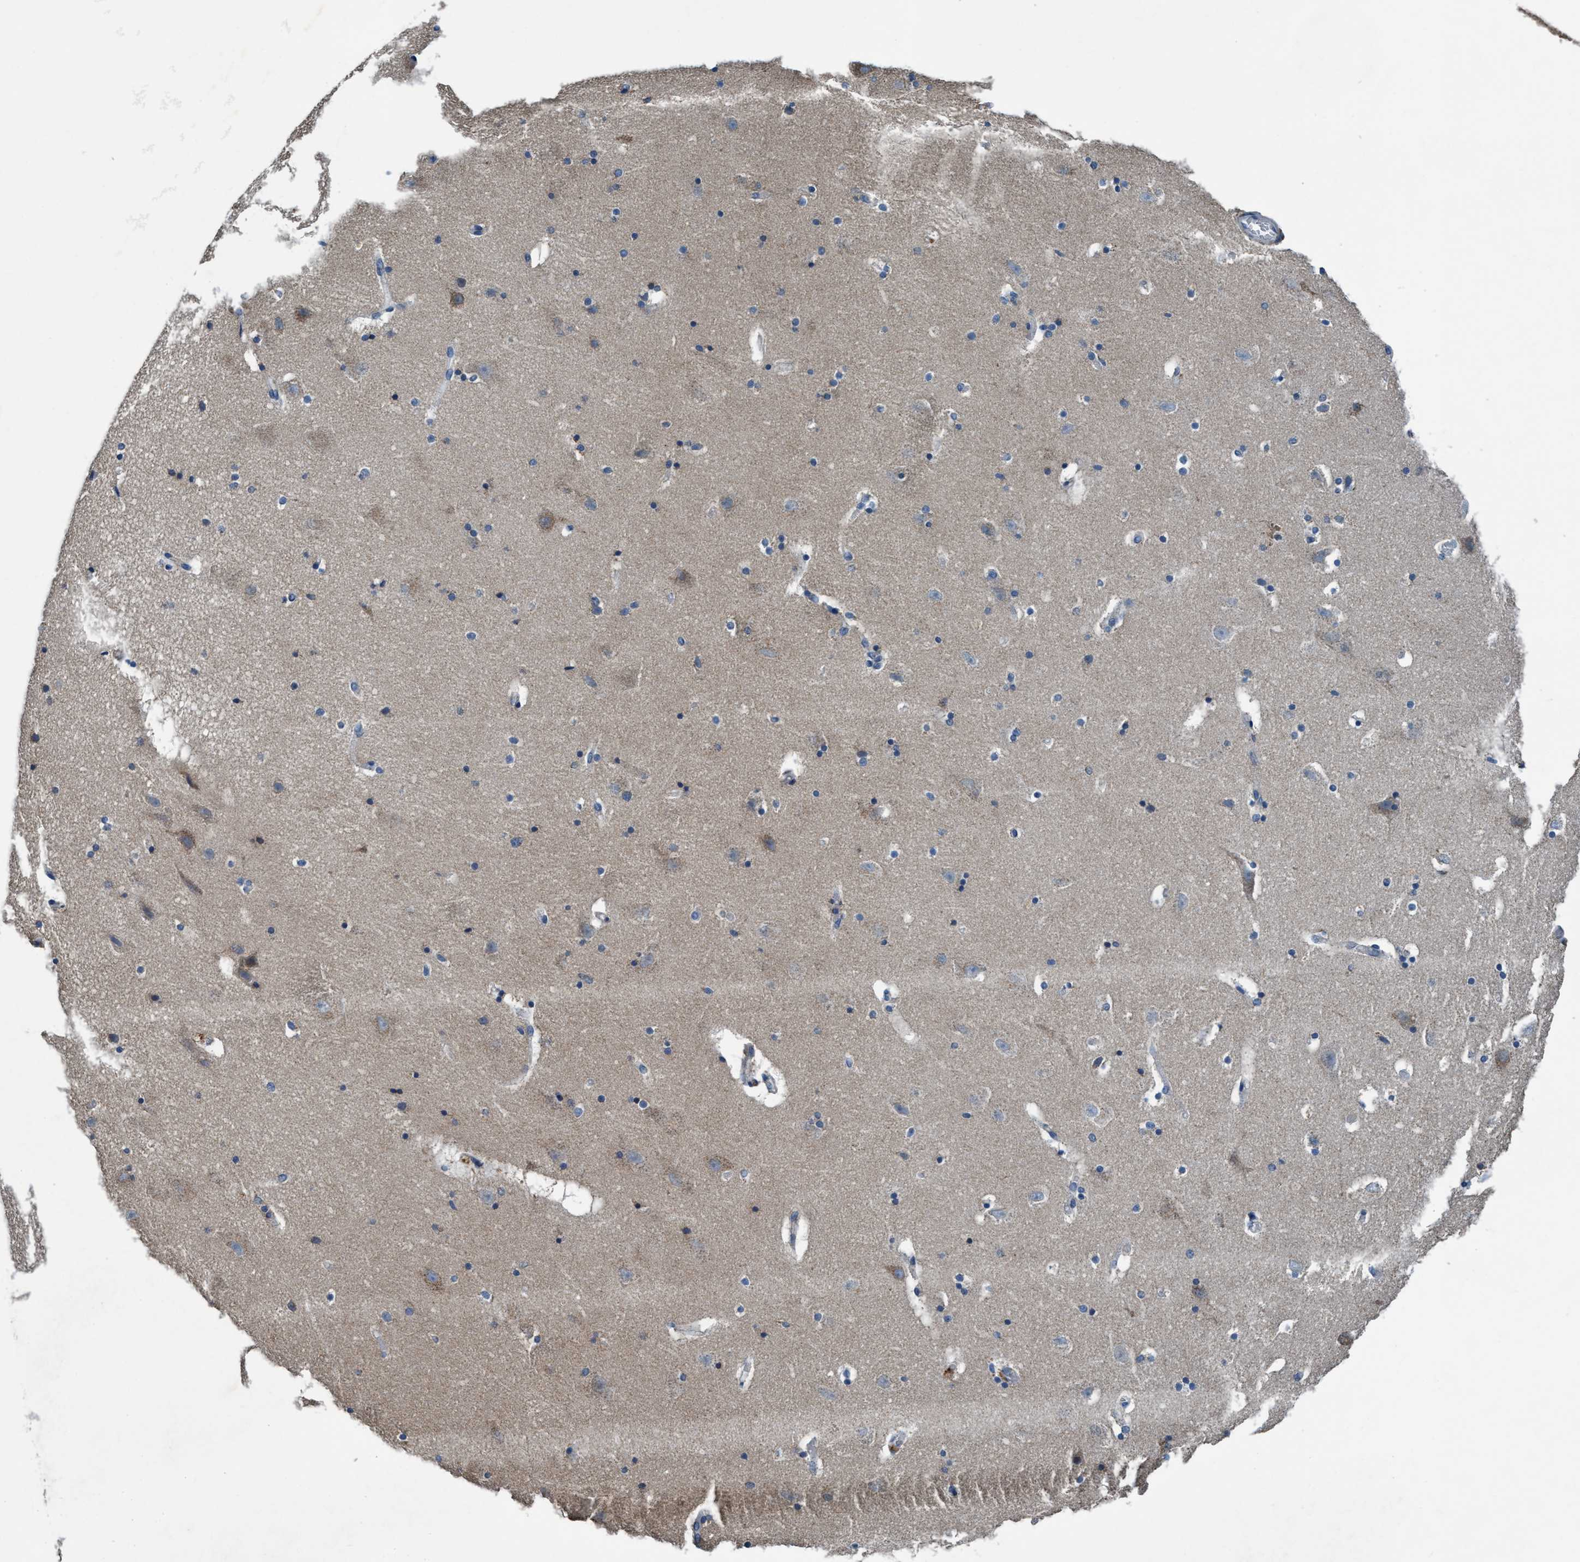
{"staining": {"intensity": "moderate", "quantity": "<25%", "location": "cytoplasmic/membranous"}, "tissue": "hippocampus", "cell_type": "Glial cells", "image_type": "normal", "snomed": [{"axis": "morphology", "description": "Normal tissue, NOS"}, {"axis": "topography", "description": "Hippocampus"}], "caption": "Human hippocampus stained for a protein (brown) demonstrates moderate cytoplasmic/membranous positive staining in about <25% of glial cells.", "gene": "ANKFN1", "patient": {"sex": "male", "age": 45}}